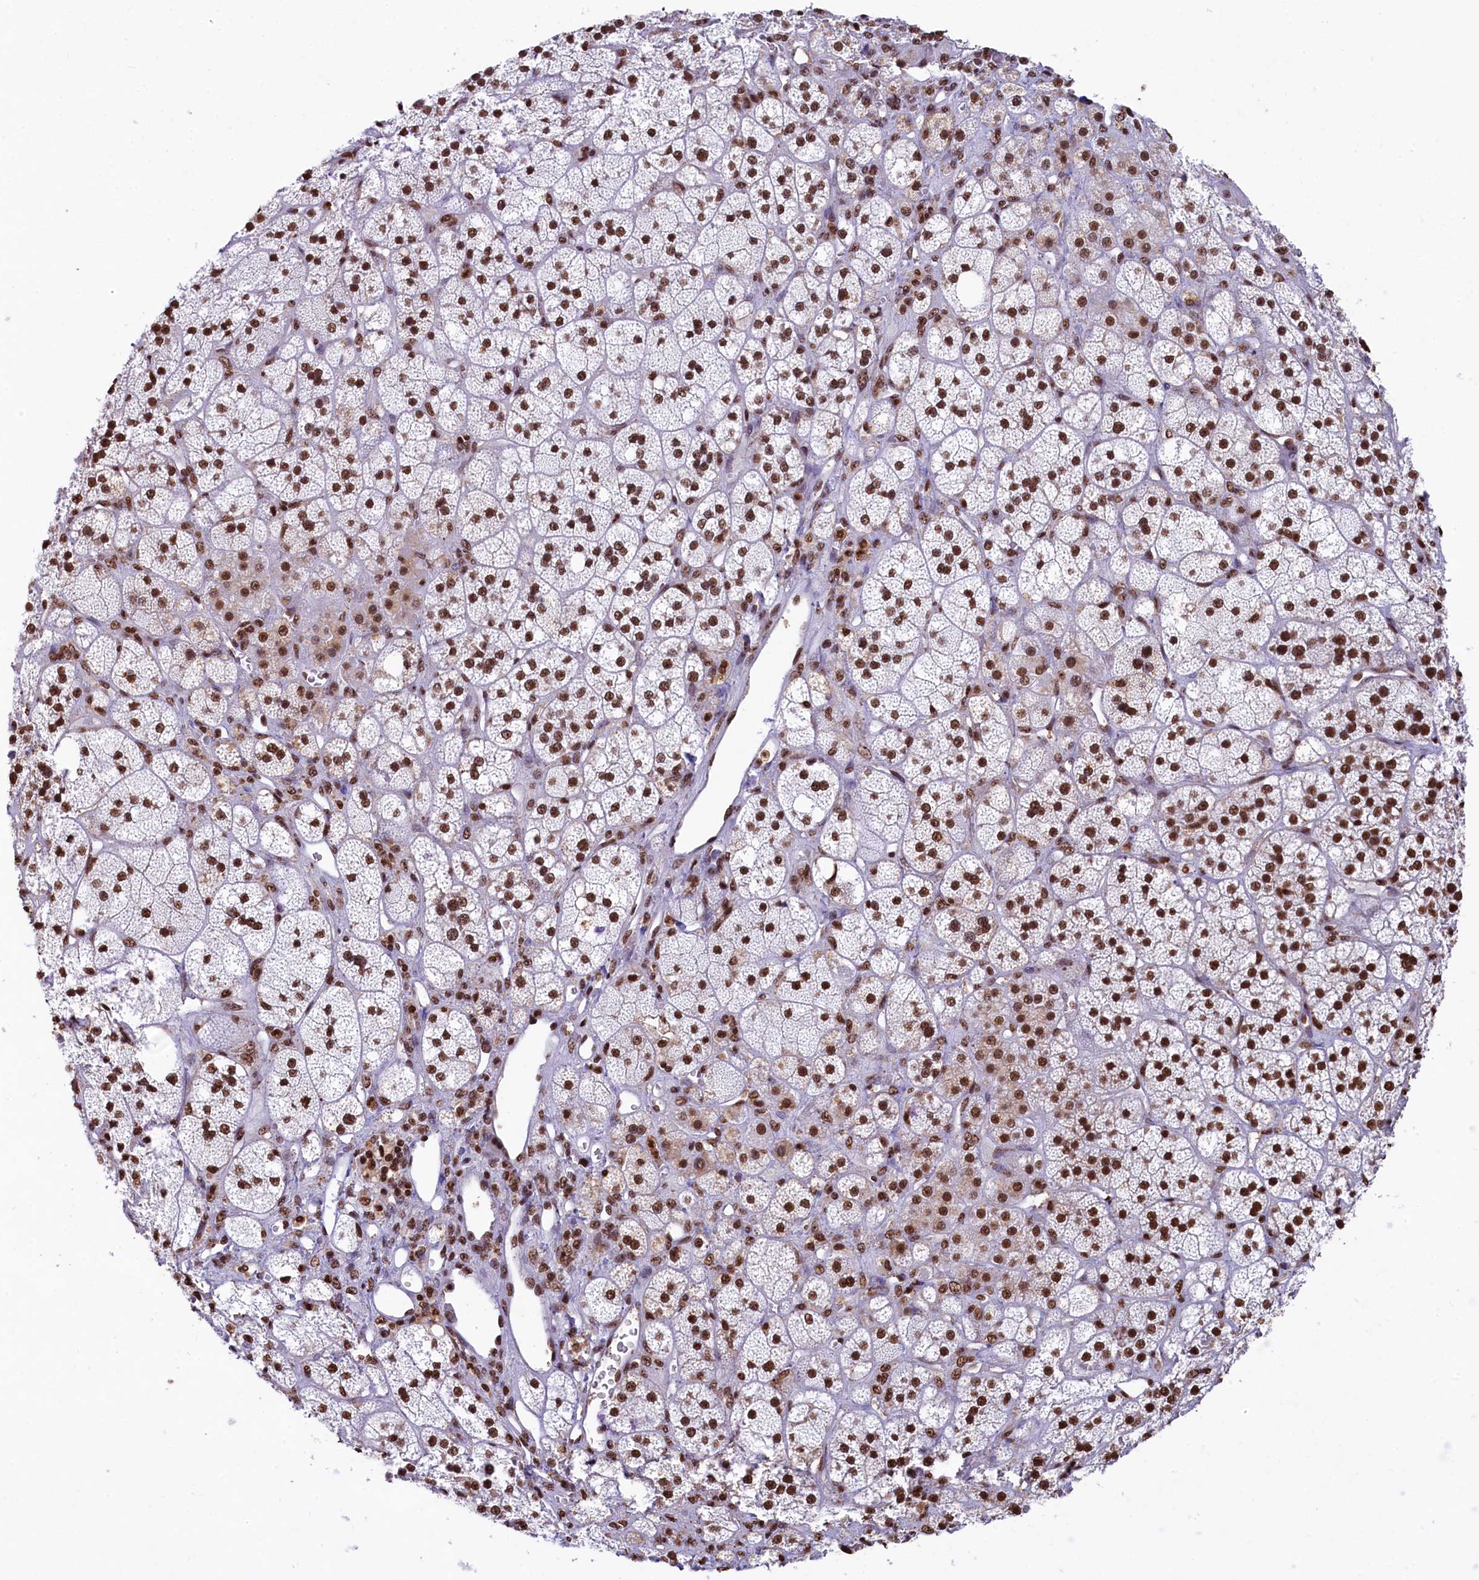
{"staining": {"intensity": "strong", "quantity": ">75%", "location": "nuclear"}, "tissue": "adrenal gland", "cell_type": "Glandular cells", "image_type": "normal", "snomed": [{"axis": "morphology", "description": "Normal tissue, NOS"}, {"axis": "topography", "description": "Adrenal gland"}], "caption": "Protein expression analysis of unremarkable adrenal gland exhibits strong nuclear expression in about >75% of glandular cells. The staining was performed using DAB, with brown indicating positive protein expression. Nuclei are stained blue with hematoxylin.", "gene": "SNRPD2", "patient": {"sex": "male", "age": 61}}